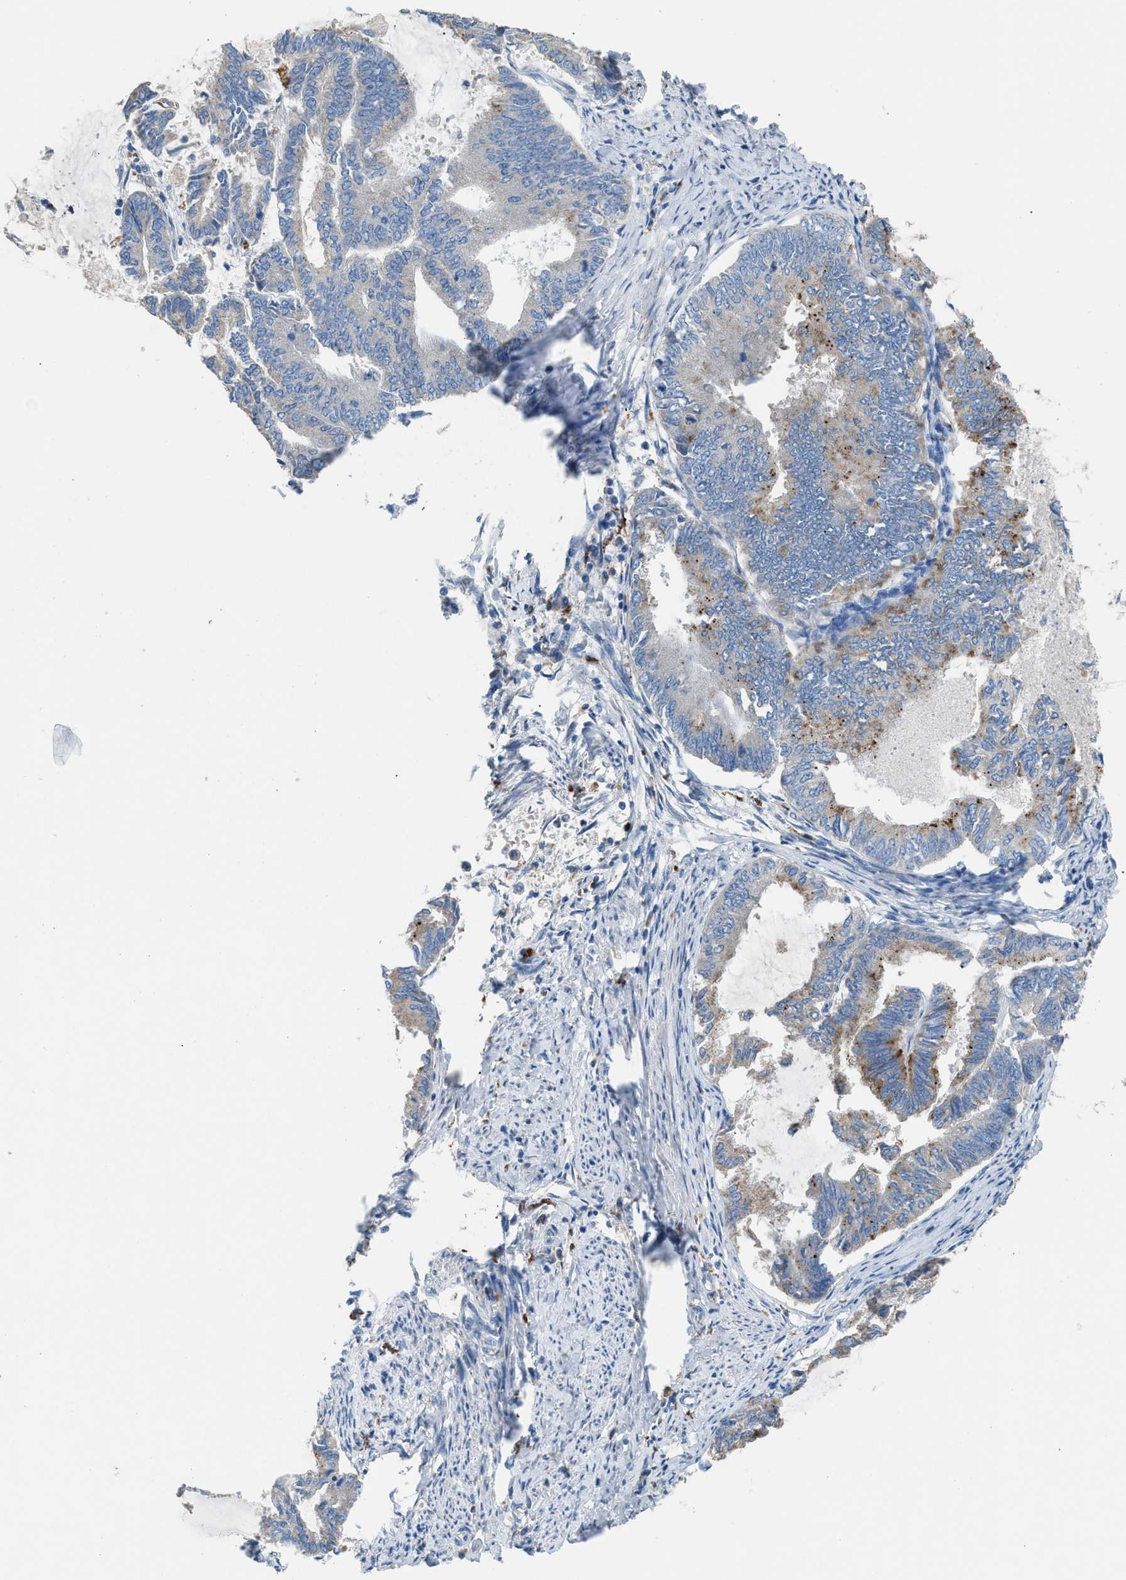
{"staining": {"intensity": "weak", "quantity": "<25%", "location": "cytoplasmic/membranous"}, "tissue": "endometrial cancer", "cell_type": "Tumor cells", "image_type": "cancer", "snomed": [{"axis": "morphology", "description": "Adenocarcinoma, NOS"}, {"axis": "topography", "description": "Endometrium"}], "caption": "This histopathology image is of endometrial adenocarcinoma stained with IHC to label a protein in brown with the nuclei are counter-stained blue. There is no positivity in tumor cells.", "gene": "AOAH", "patient": {"sex": "female", "age": 86}}